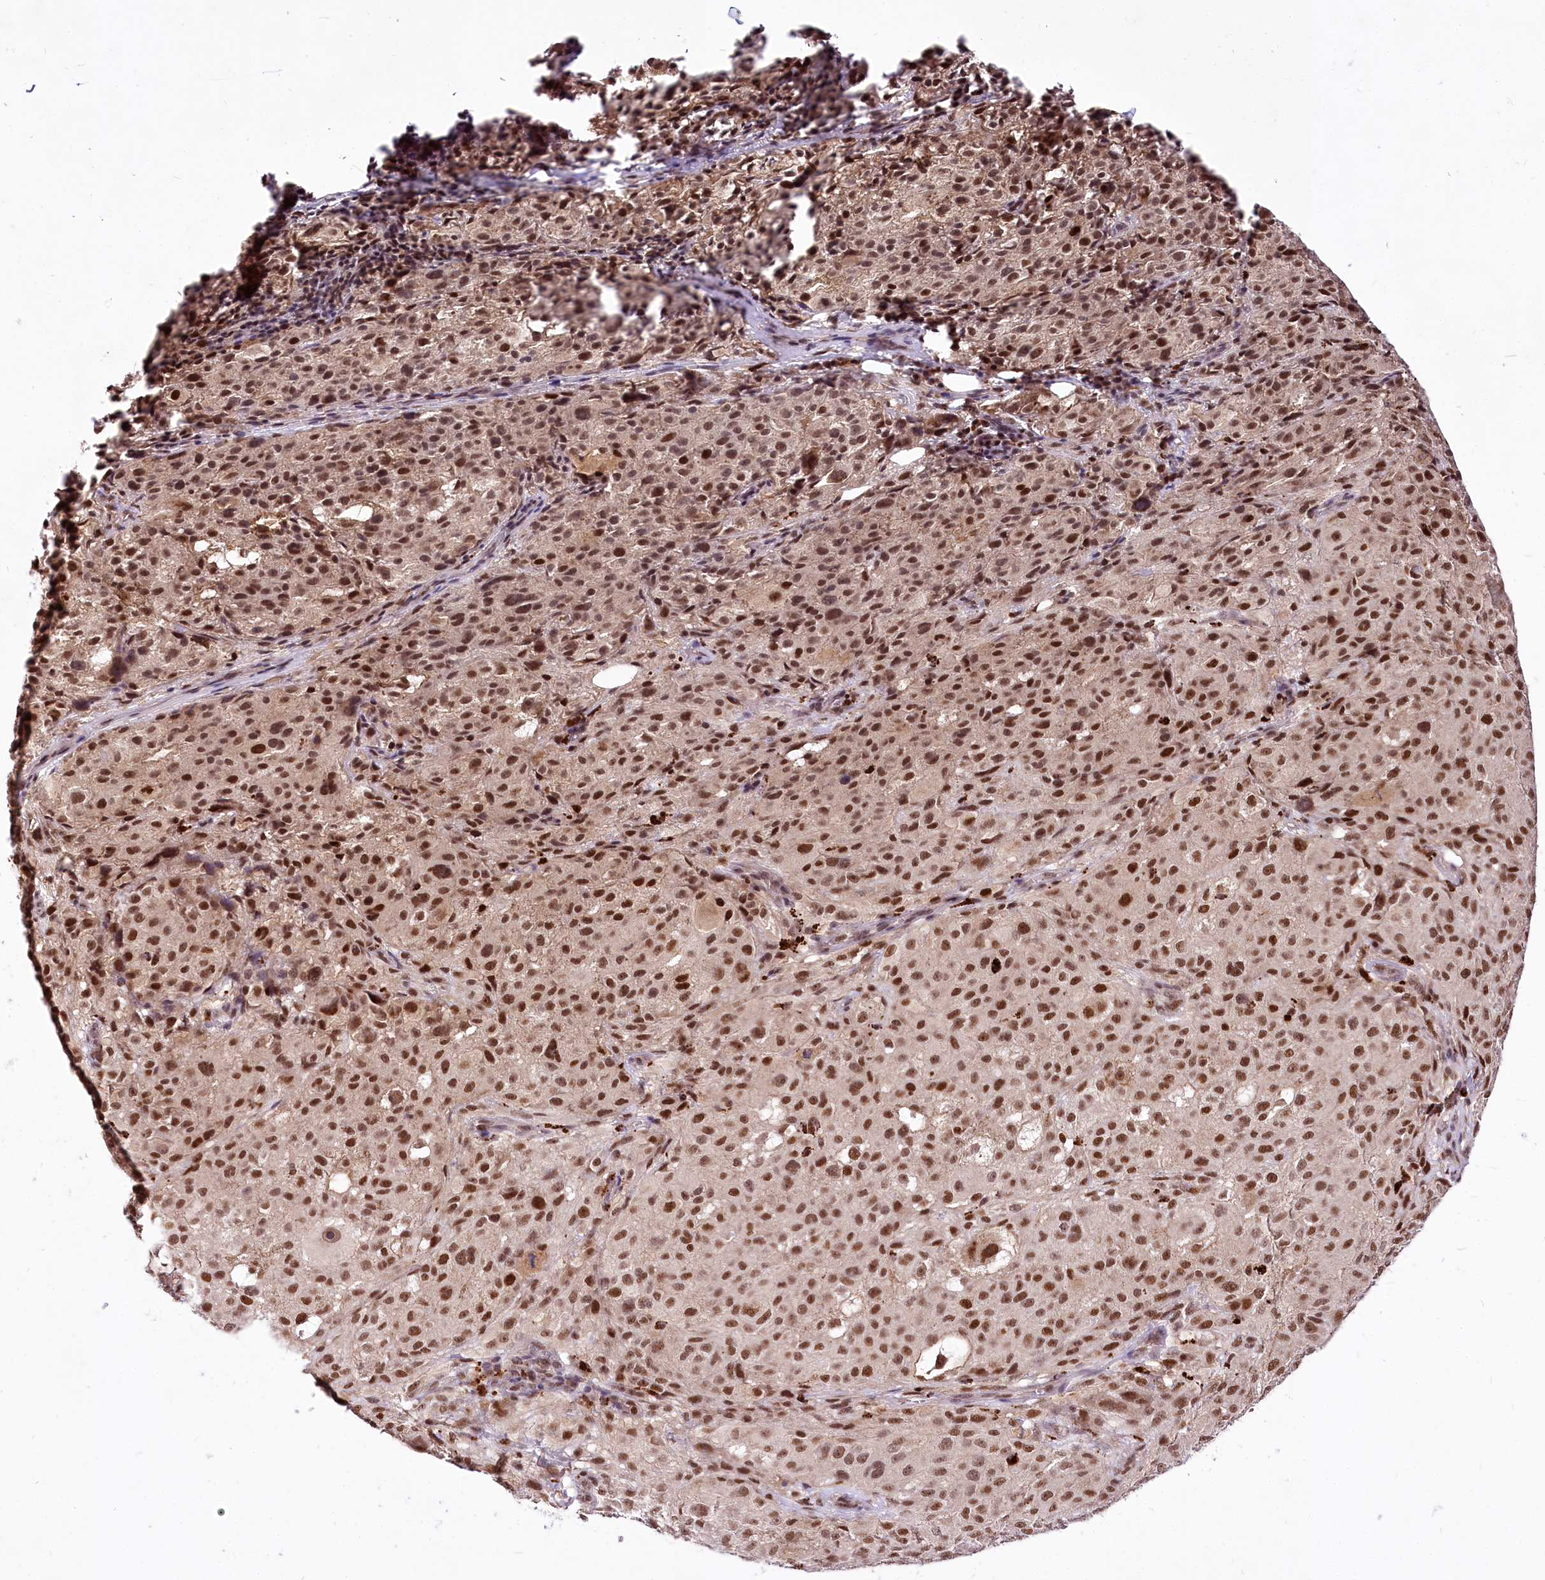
{"staining": {"intensity": "strong", "quantity": ">75%", "location": "nuclear"}, "tissue": "melanoma", "cell_type": "Tumor cells", "image_type": "cancer", "snomed": [{"axis": "morphology", "description": "Necrosis, NOS"}, {"axis": "morphology", "description": "Malignant melanoma, NOS"}, {"axis": "topography", "description": "Skin"}], "caption": "DAB (3,3'-diaminobenzidine) immunohistochemical staining of human malignant melanoma reveals strong nuclear protein expression in about >75% of tumor cells.", "gene": "POLA2", "patient": {"sex": "female", "age": 87}}